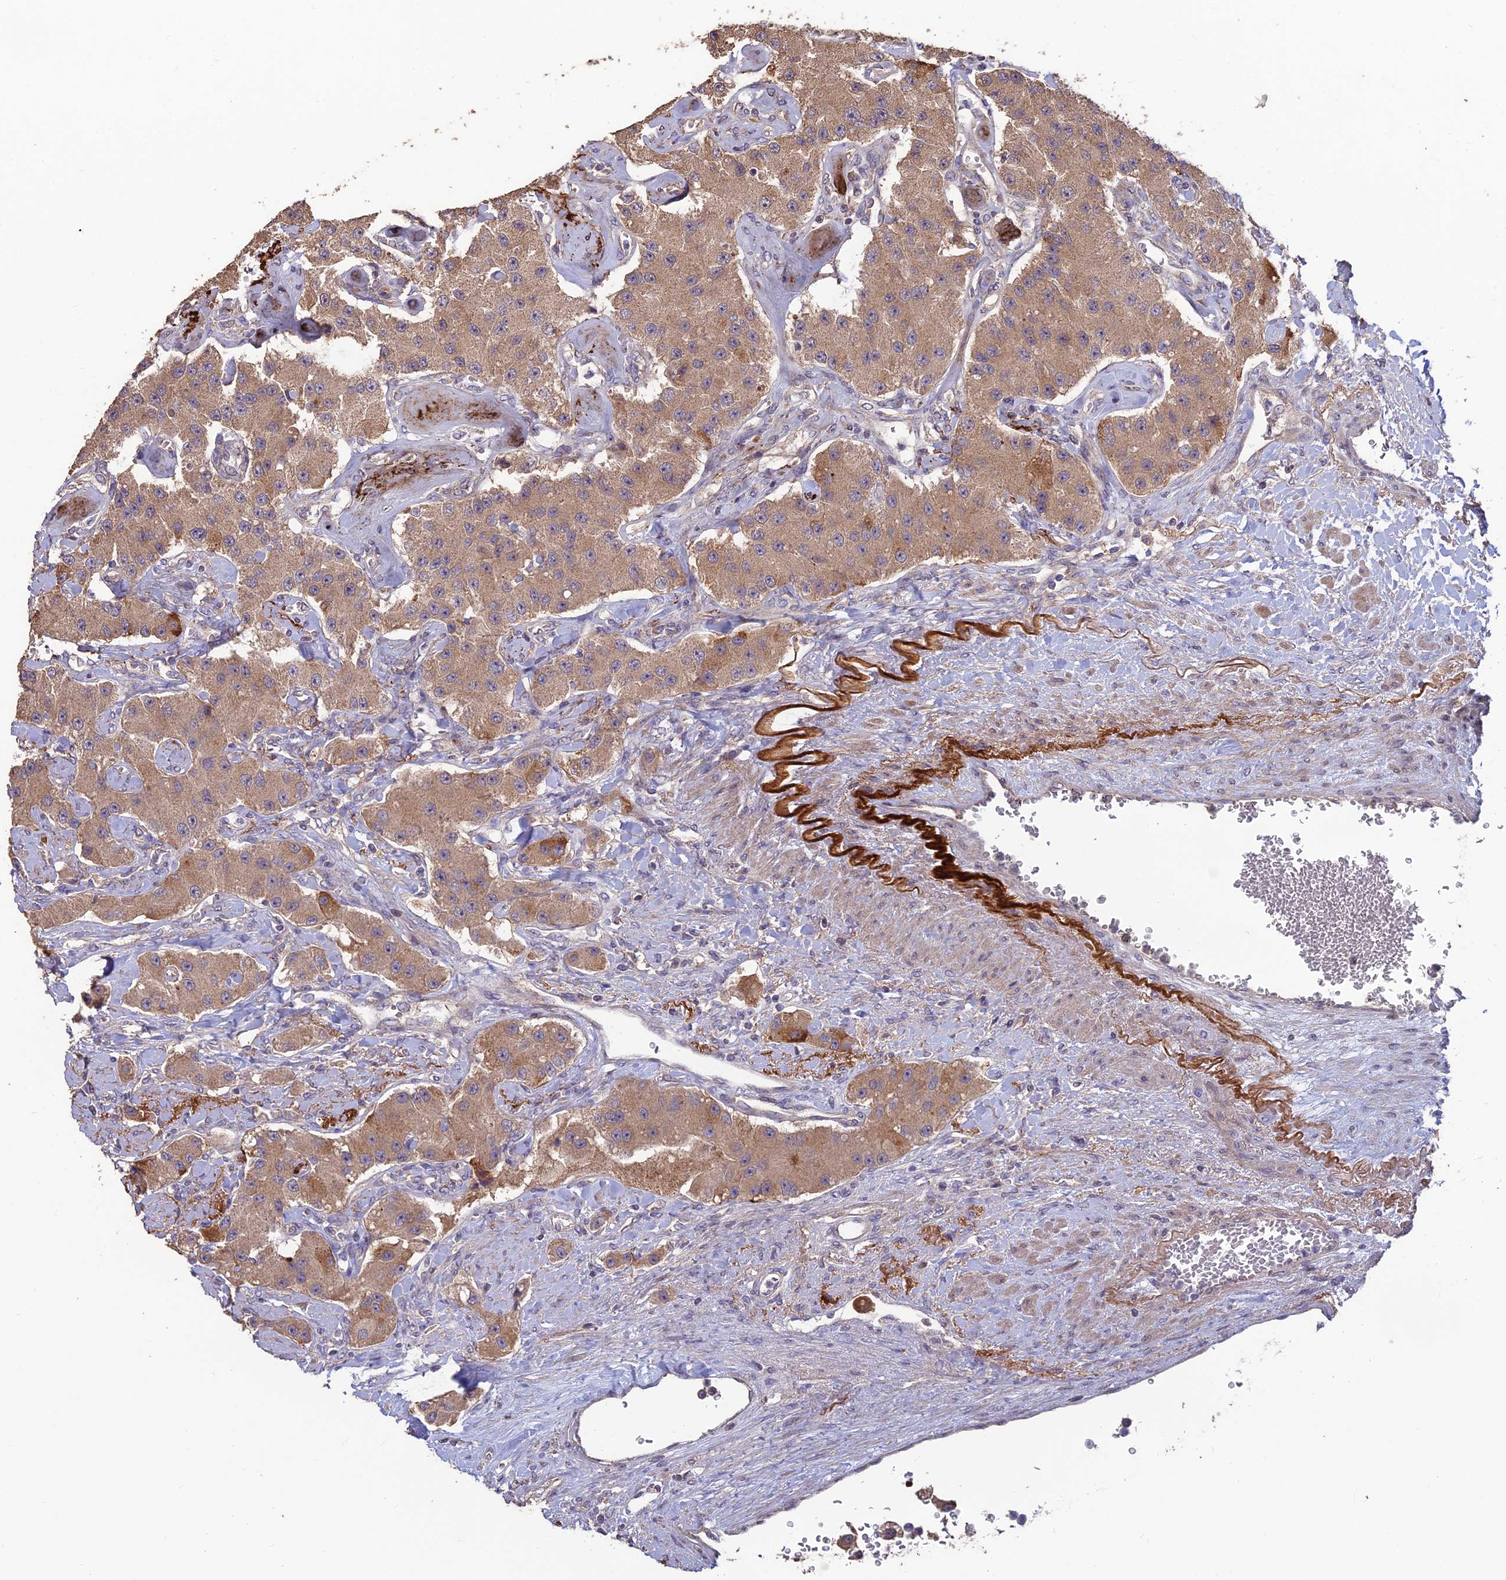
{"staining": {"intensity": "moderate", "quantity": ">75%", "location": "cytoplasmic/membranous"}, "tissue": "carcinoid", "cell_type": "Tumor cells", "image_type": "cancer", "snomed": [{"axis": "morphology", "description": "Carcinoid, malignant, NOS"}, {"axis": "topography", "description": "Pancreas"}], "caption": "Carcinoid tissue displays moderate cytoplasmic/membranous expression in about >75% of tumor cells, visualized by immunohistochemistry.", "gene": "SHISA5", "patient": {"sex": "male", "age": 41}}